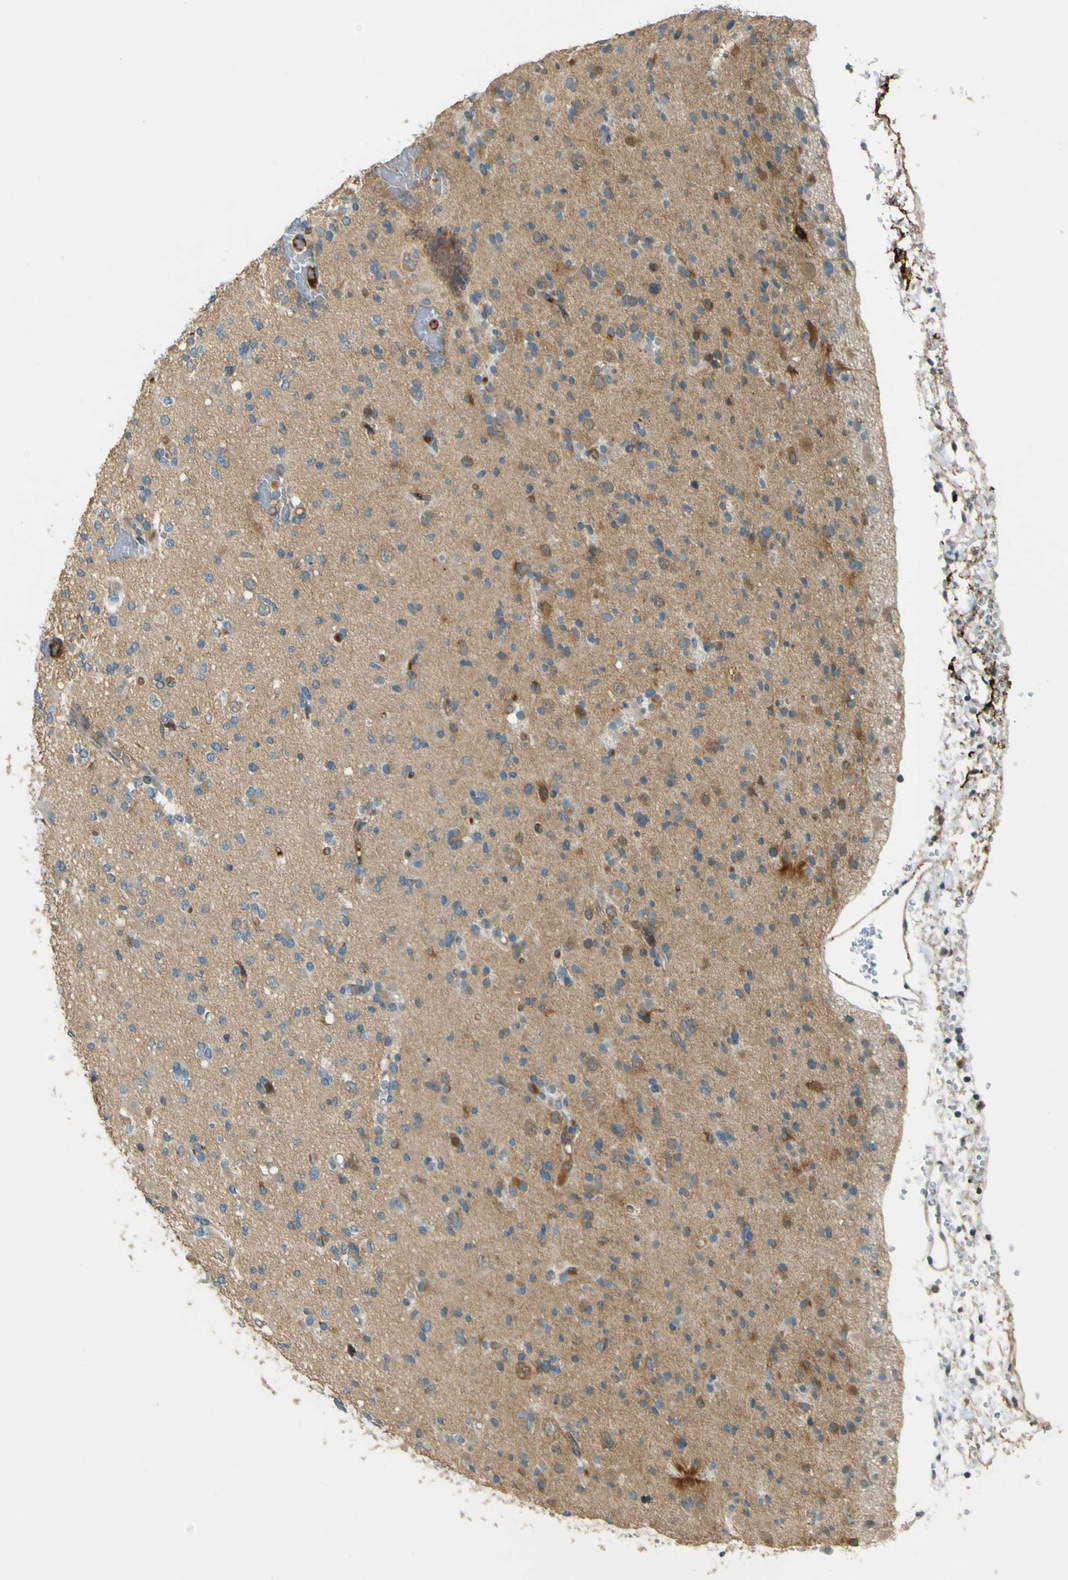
{"staining": {"intensity": "weak", "quantity": "25%-75%", "location": "cytoplasmic/membranous"}, "tissue": "glioma", "cell_type": "Tumor cells", "image_type": "cancer", "snomed": [{"axis": "morphology", "description": "Glioma, malignant, Low grade"}, {"axis": "topography", "description": "Brain"}], "caption": "Tumor cells display weak cytoplasmic/membranous positivity in about 25%-75% of cells in glioma.", "gene": "LPCAT1", "patient": {"sex": "female", "age": 22}}